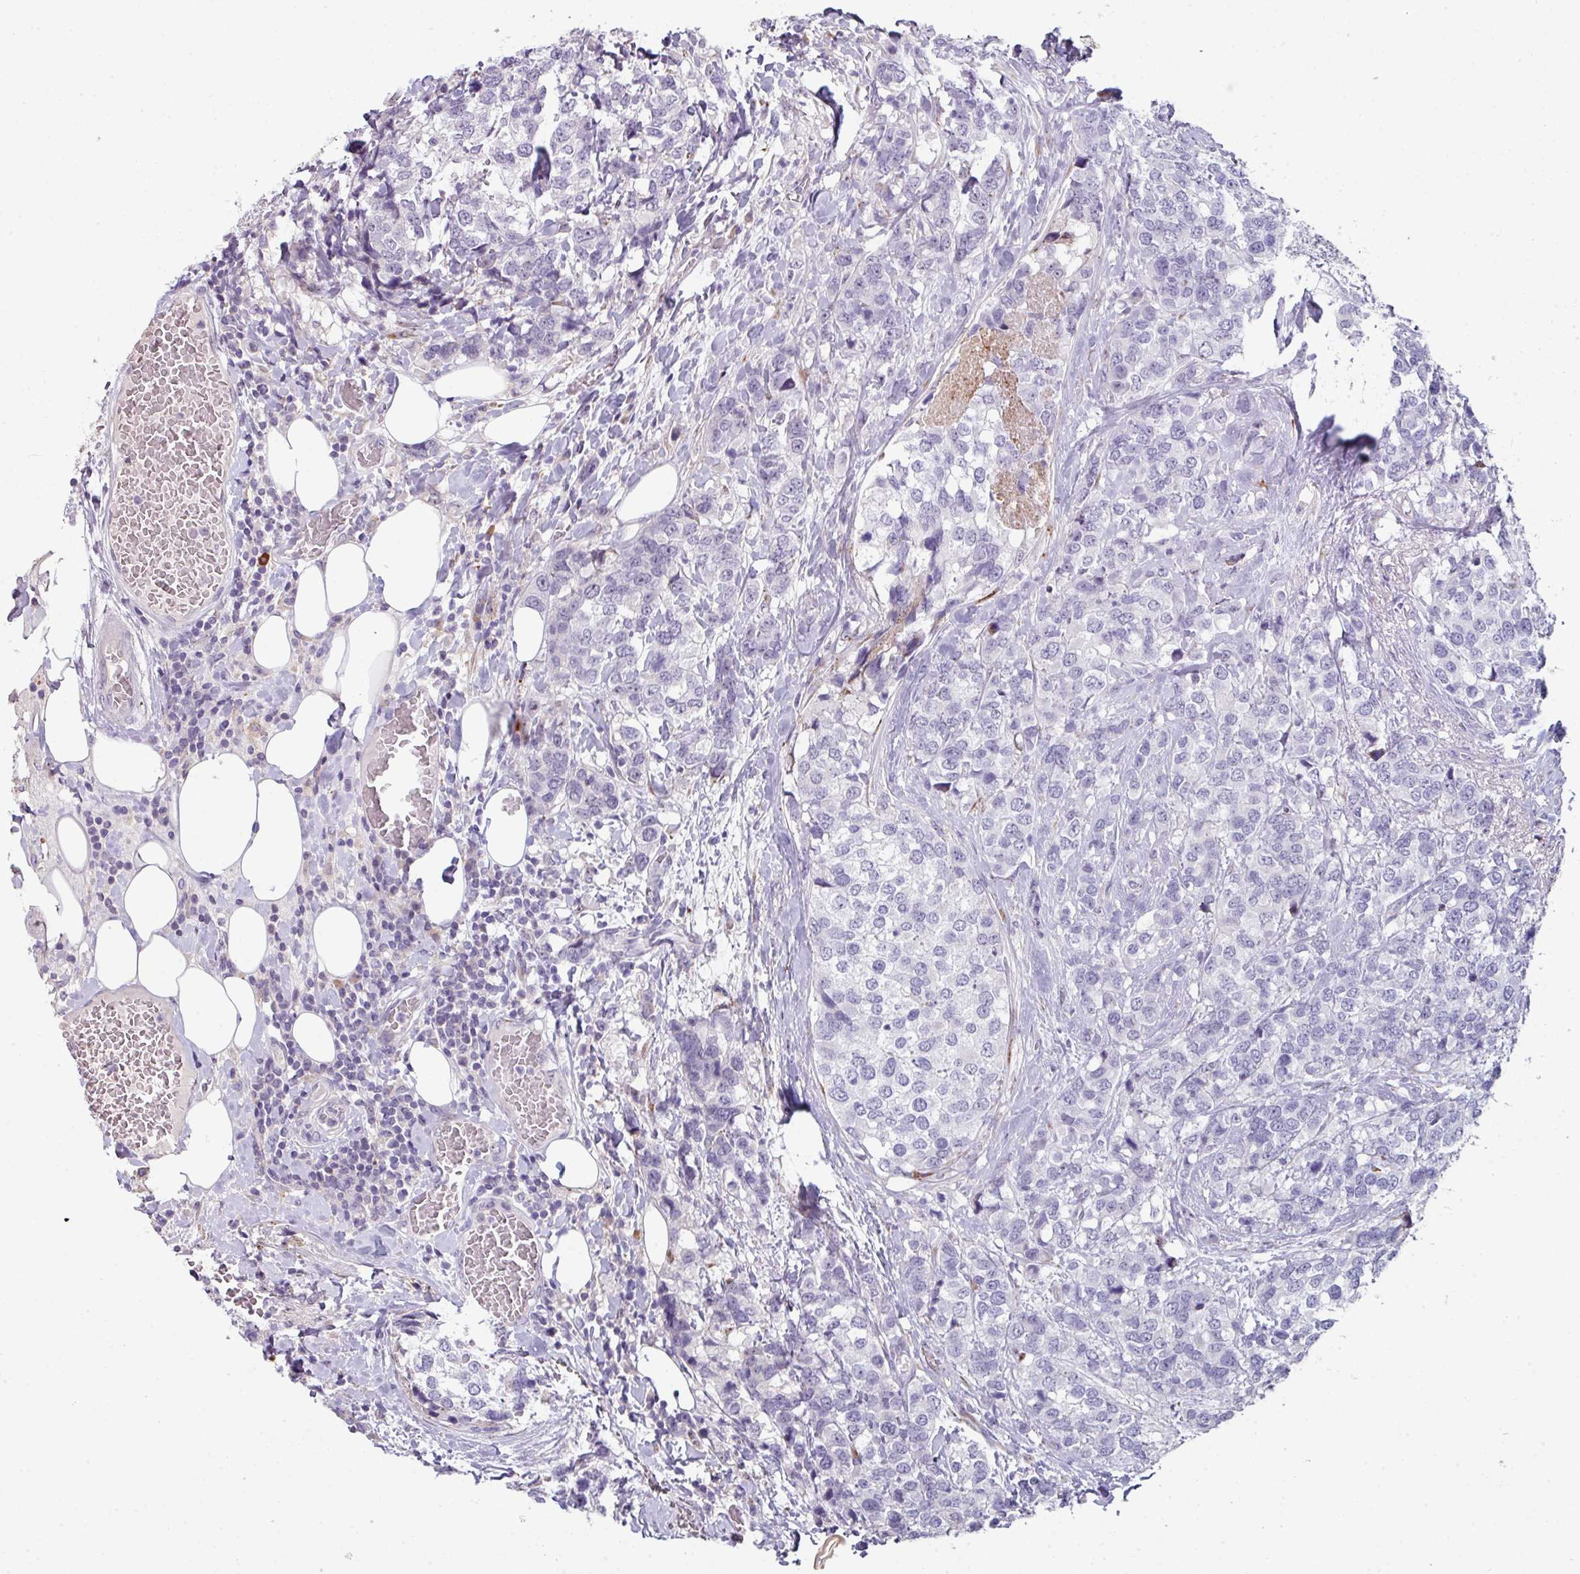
{"staining": {"intensity": "negative", "quantity": "none", "location": "none"}, "tissue": "breast cancer", "cell_type": "Tumor cells", "image_type": "cancer", "snomed": [{"axis": "morphology", "description": "Lobular carcinoma"}, {"axis": "topography", "description": "Breast"}], "caption": "DAB (3,3'-diaminobenzidine) immunohistochemical staining of human breast cancer (lobular carcinoma) displays no significant expression in tumor cells. (IHC, brightfield microscopy, high magnification).", "gene": "BMS1", "patient": {"sex": "female", "age": 59}}